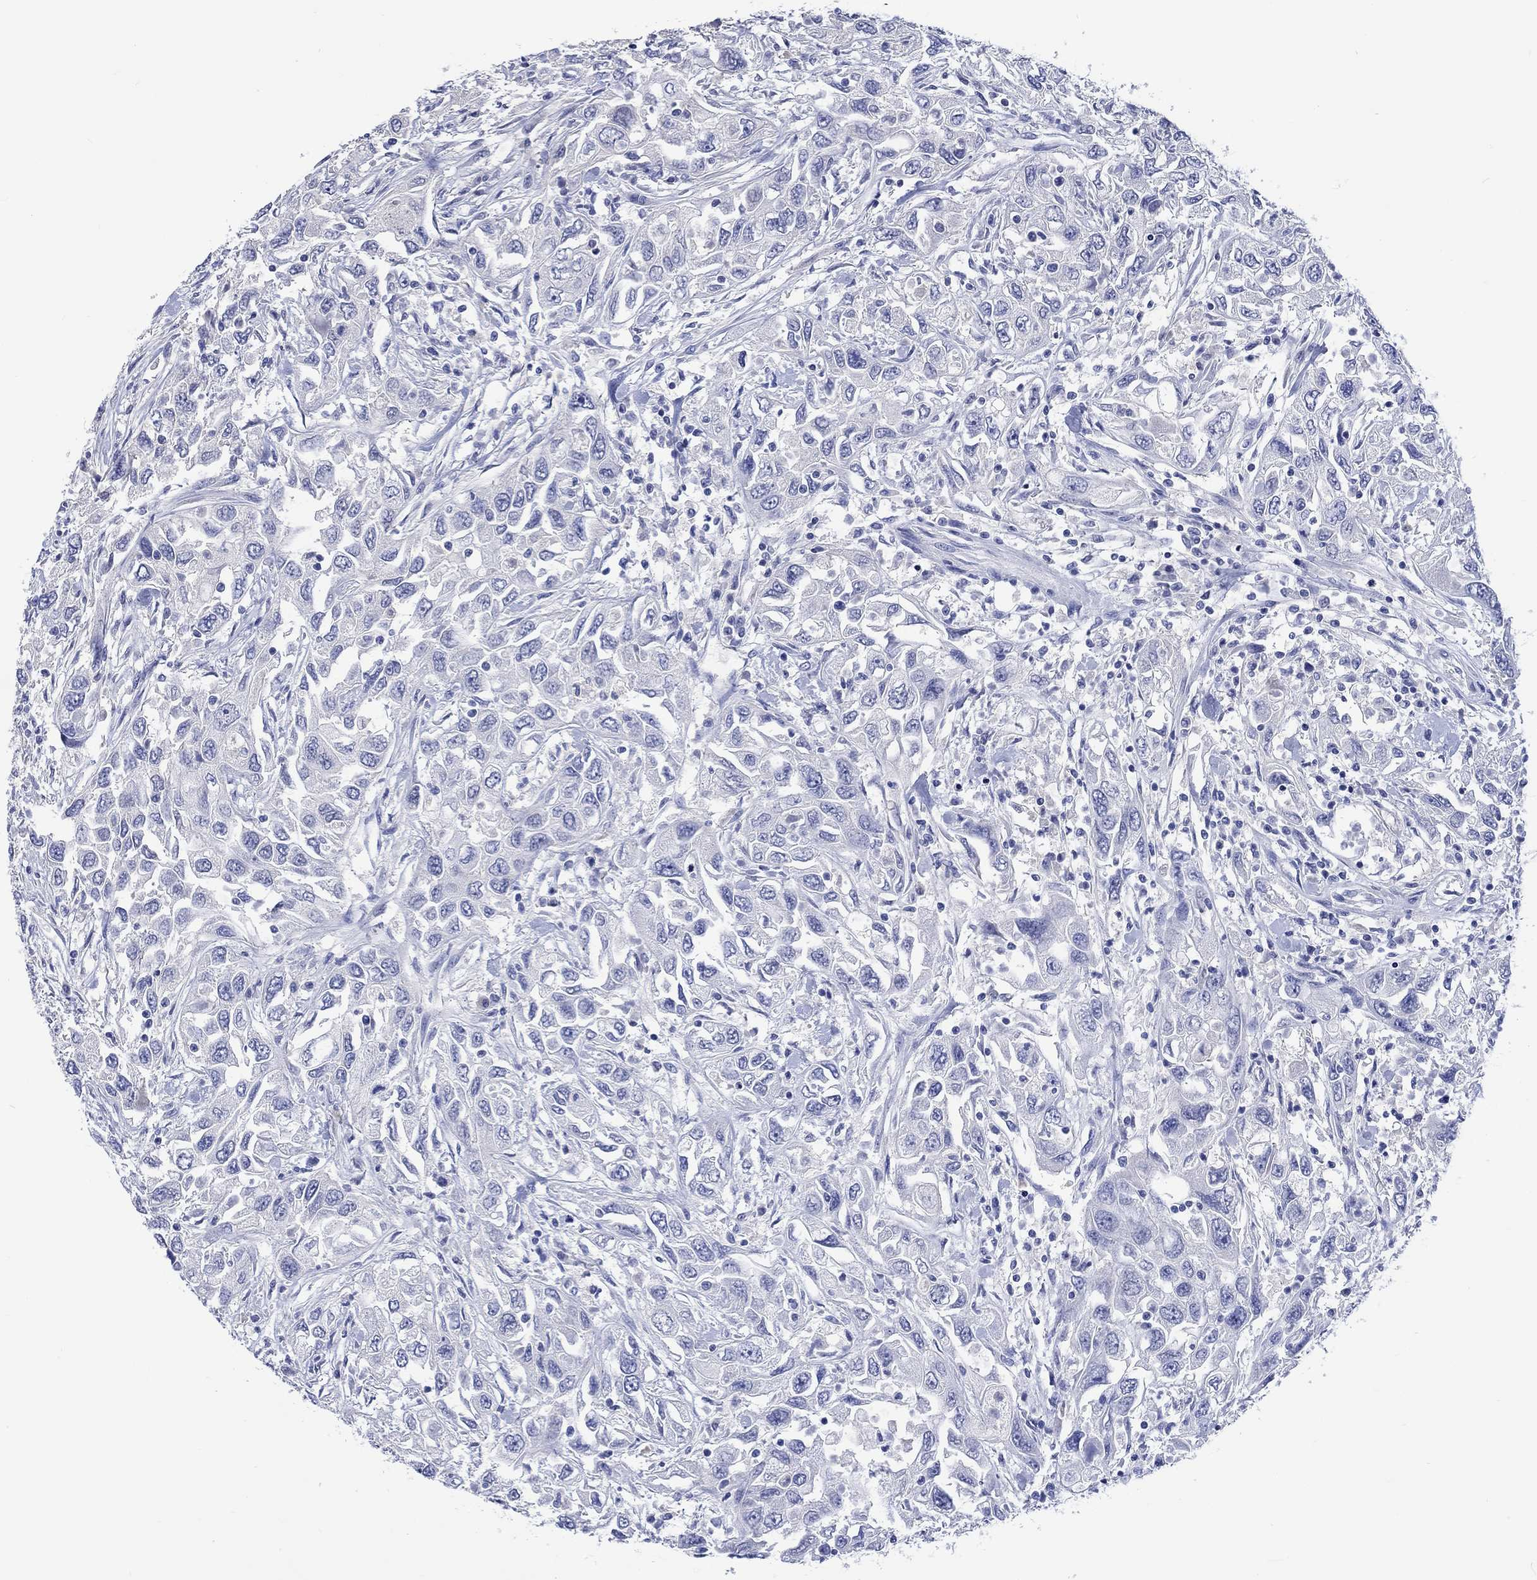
{"staining": {"intensity": "negative", "quantity": "none", "location": "none"}, "tissue": "urothelial cancer", "cell_type": "Tumor cells", "image_type": "cancer", "snomed": [{"axis": "morphology", "description": "Urothelial carcinoma, High grade"}, {"axis": "topography", "description": "Urinary bladder"}], "caption": "Tumor cells are negative for protein expression in human urothelial cancer.", "gene": "TOMM20L", "patient": {"sex": "male", "age": 76}}